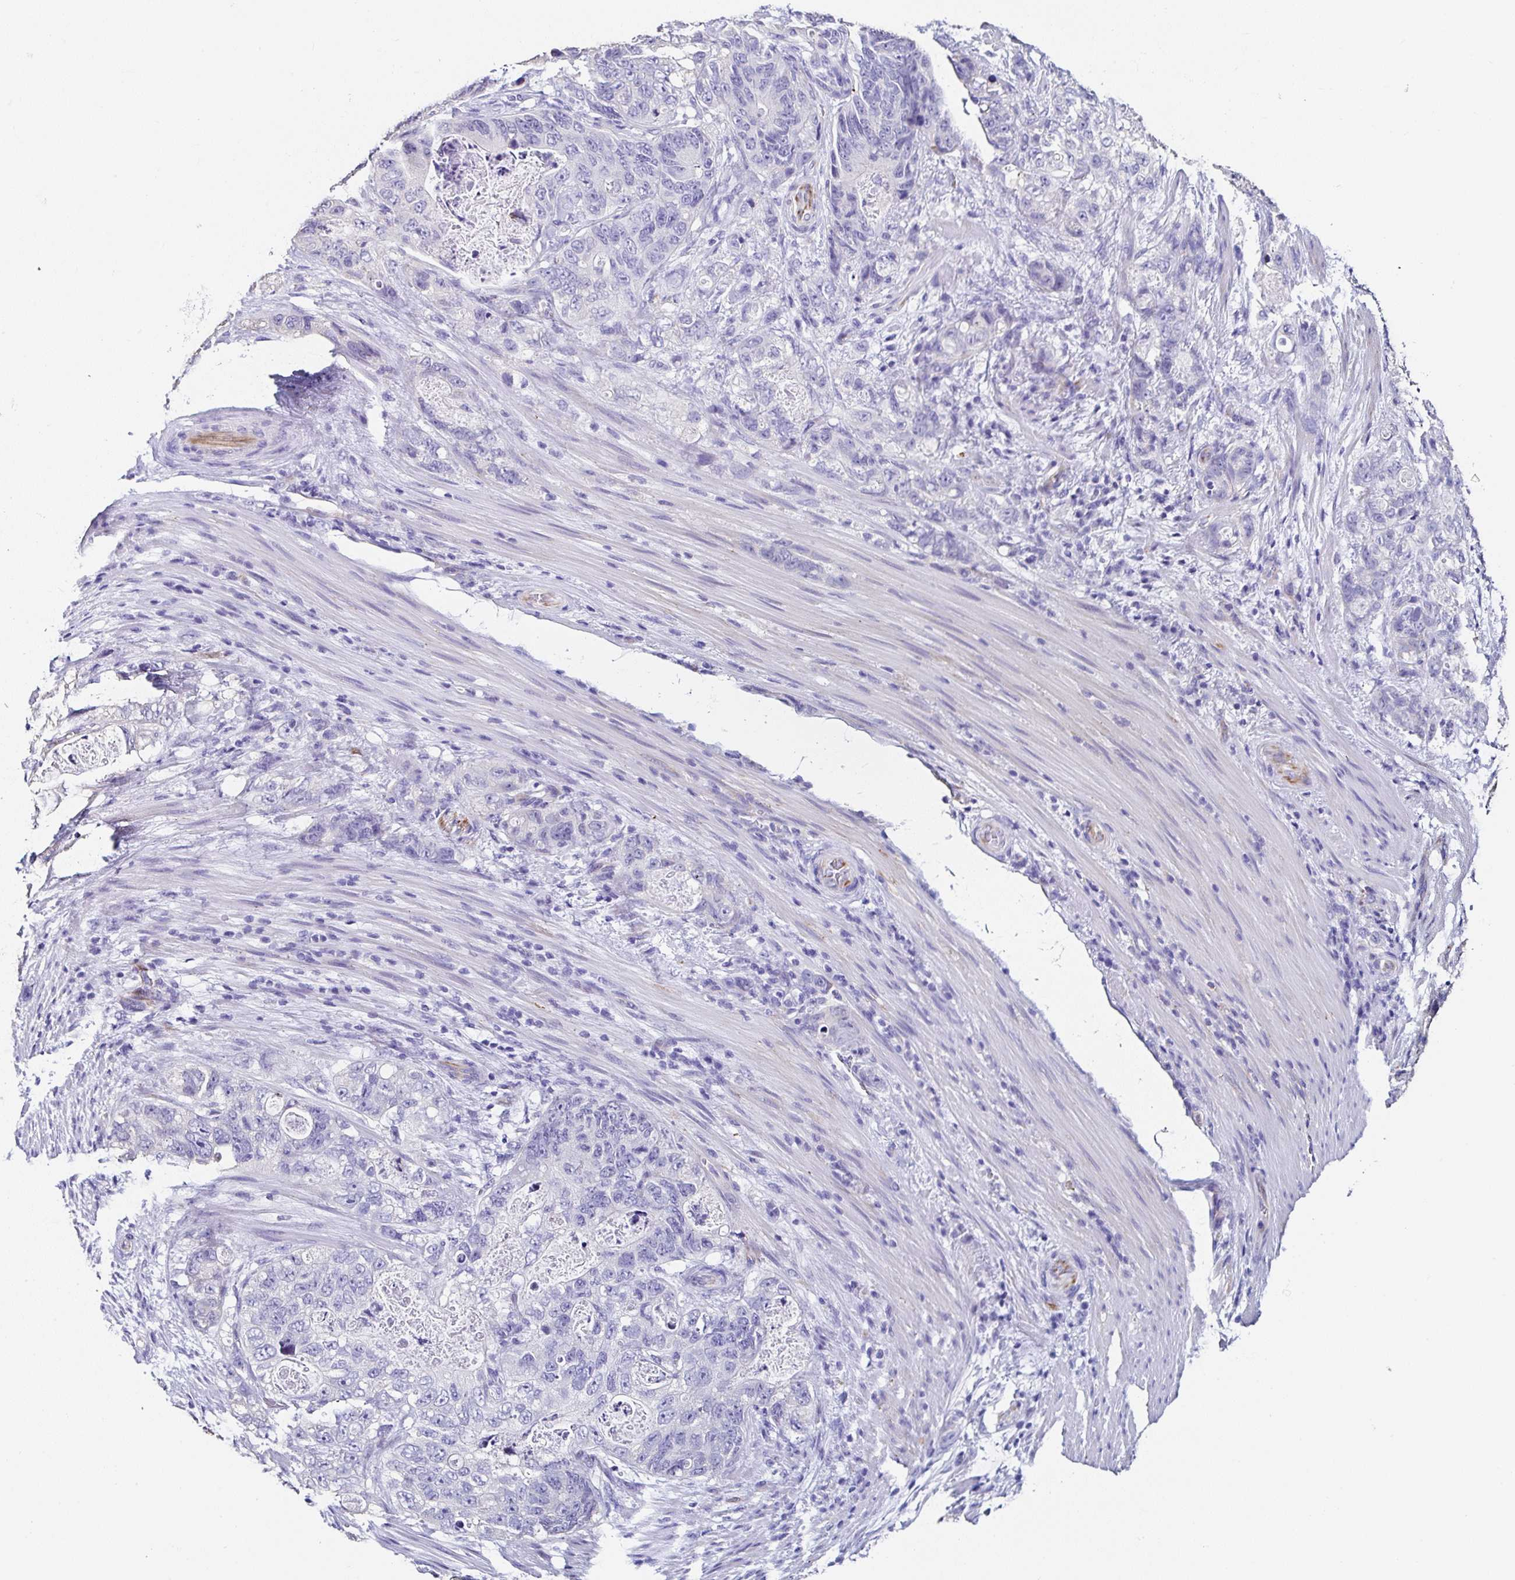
{"staining": {"intensity": "negative", "quantity": "none", "location": "none"}, "tissue": "stomach cancer", "cell_type": "Tumor cells", "image_type": "cancer", "snomed": [{"axis": "morphology", "description": "Normal tissue, NOS"}, {"axis": "morphology", "description": "Adenocarcinoma, NOS"}, {"axis": "topography", "description": "Stomach"}], "caption": "A high-resolution image shows IHC staining of stomach cancer, which exhibits no significant staining in tumor cells.", "gene": "TMPRSS11E", "patient": {"sex": "female", "age": 89}}